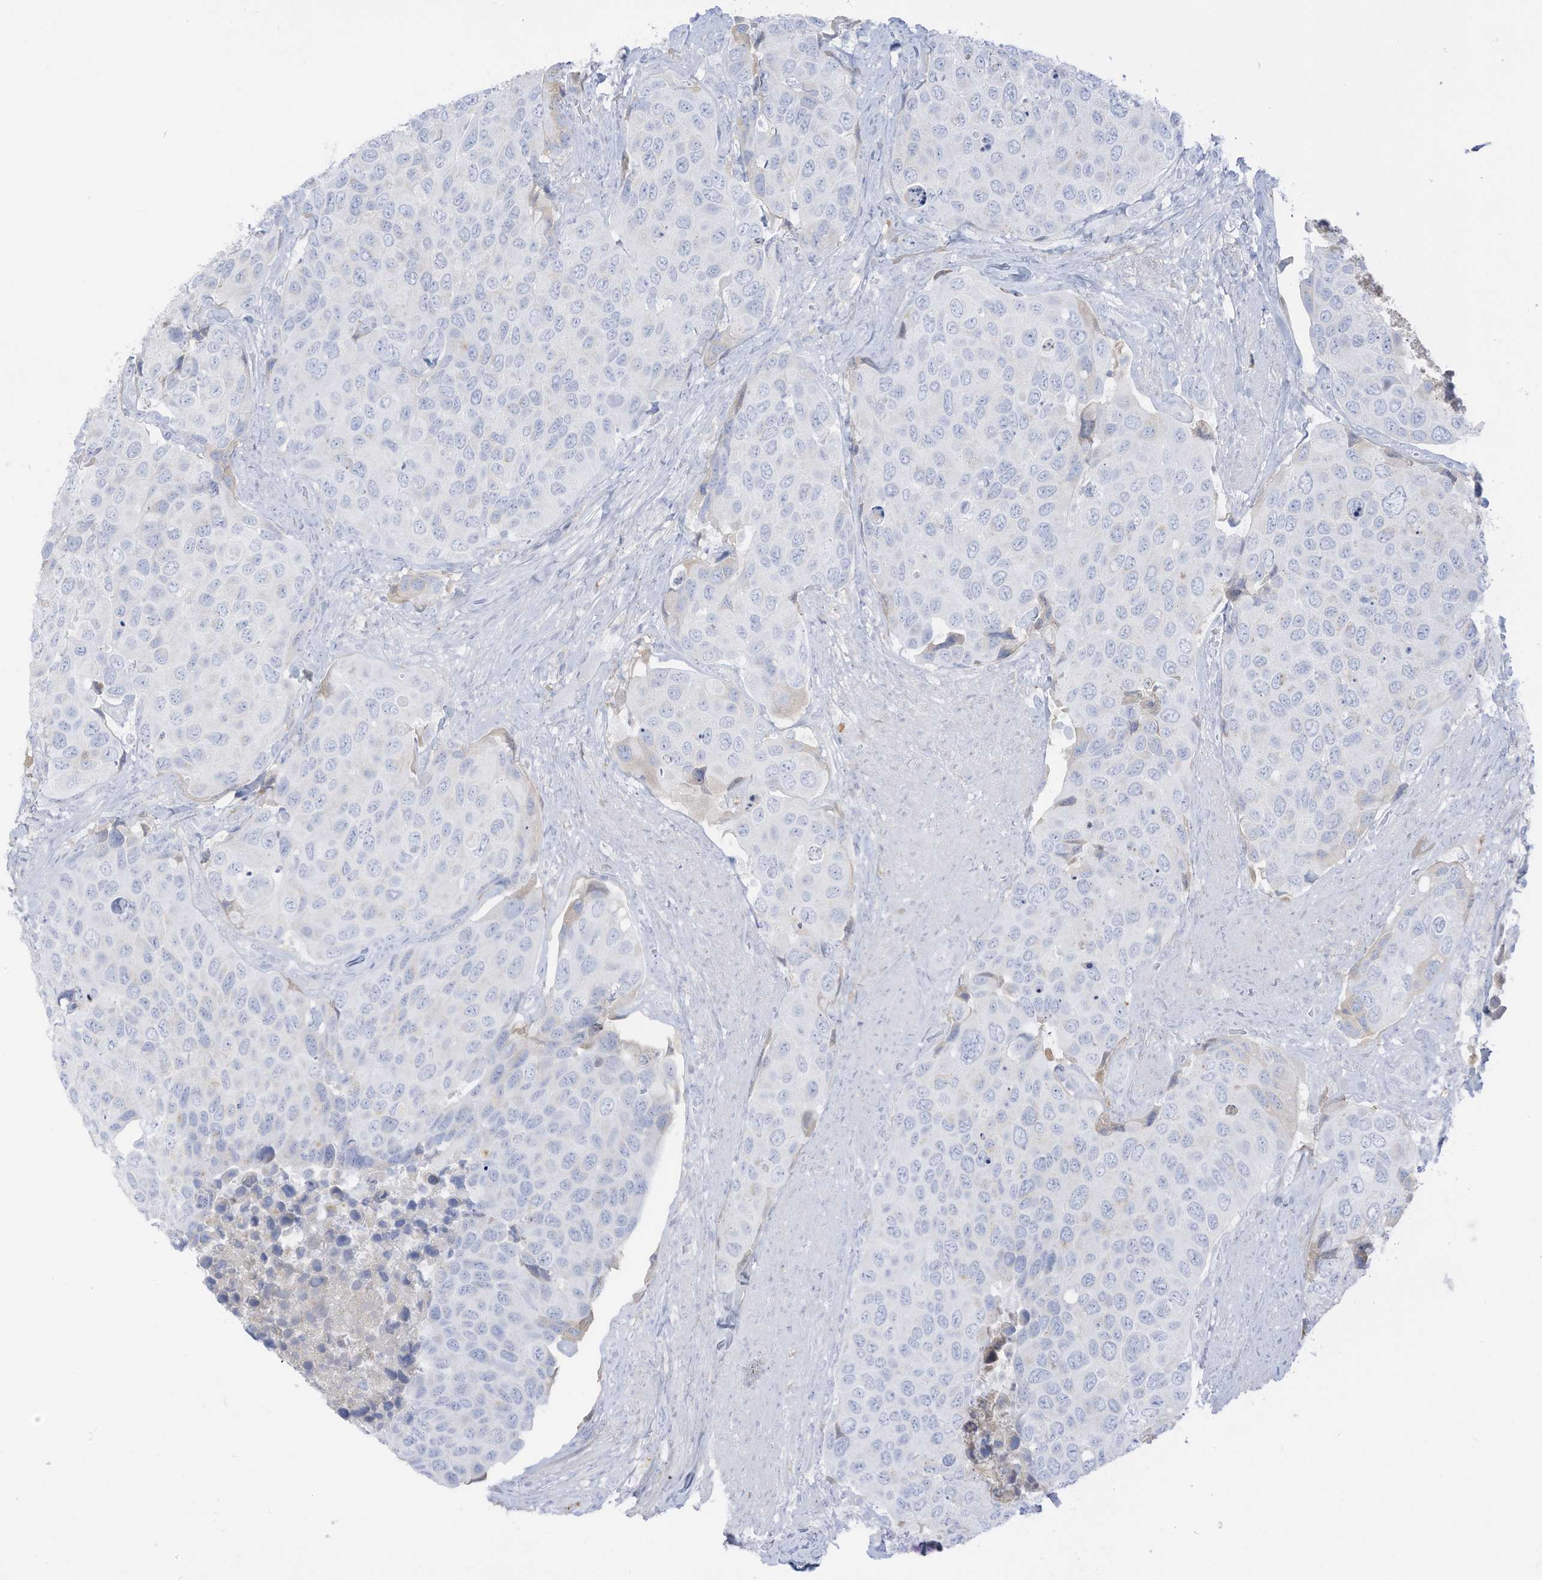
{"staining": {"intensity": "negative", "quantity": "none", "location": "none"}, "tissue": "urothelial cancer", "cell_type": "Tumor cells", "image_type": "cancer", "snomed": [{"axis": "morphology", "description": "Urothelial carcinoma, High grade"}, {"axis": "topography", "description": "Urinary bladder"}], "caption": "High-grade urothelial carcinoma was stained to show a protein in brown. There is no significant staining in tumor cells.", "gene": "HSD17B13", "patient": {"sex": "male", "age": 74}}